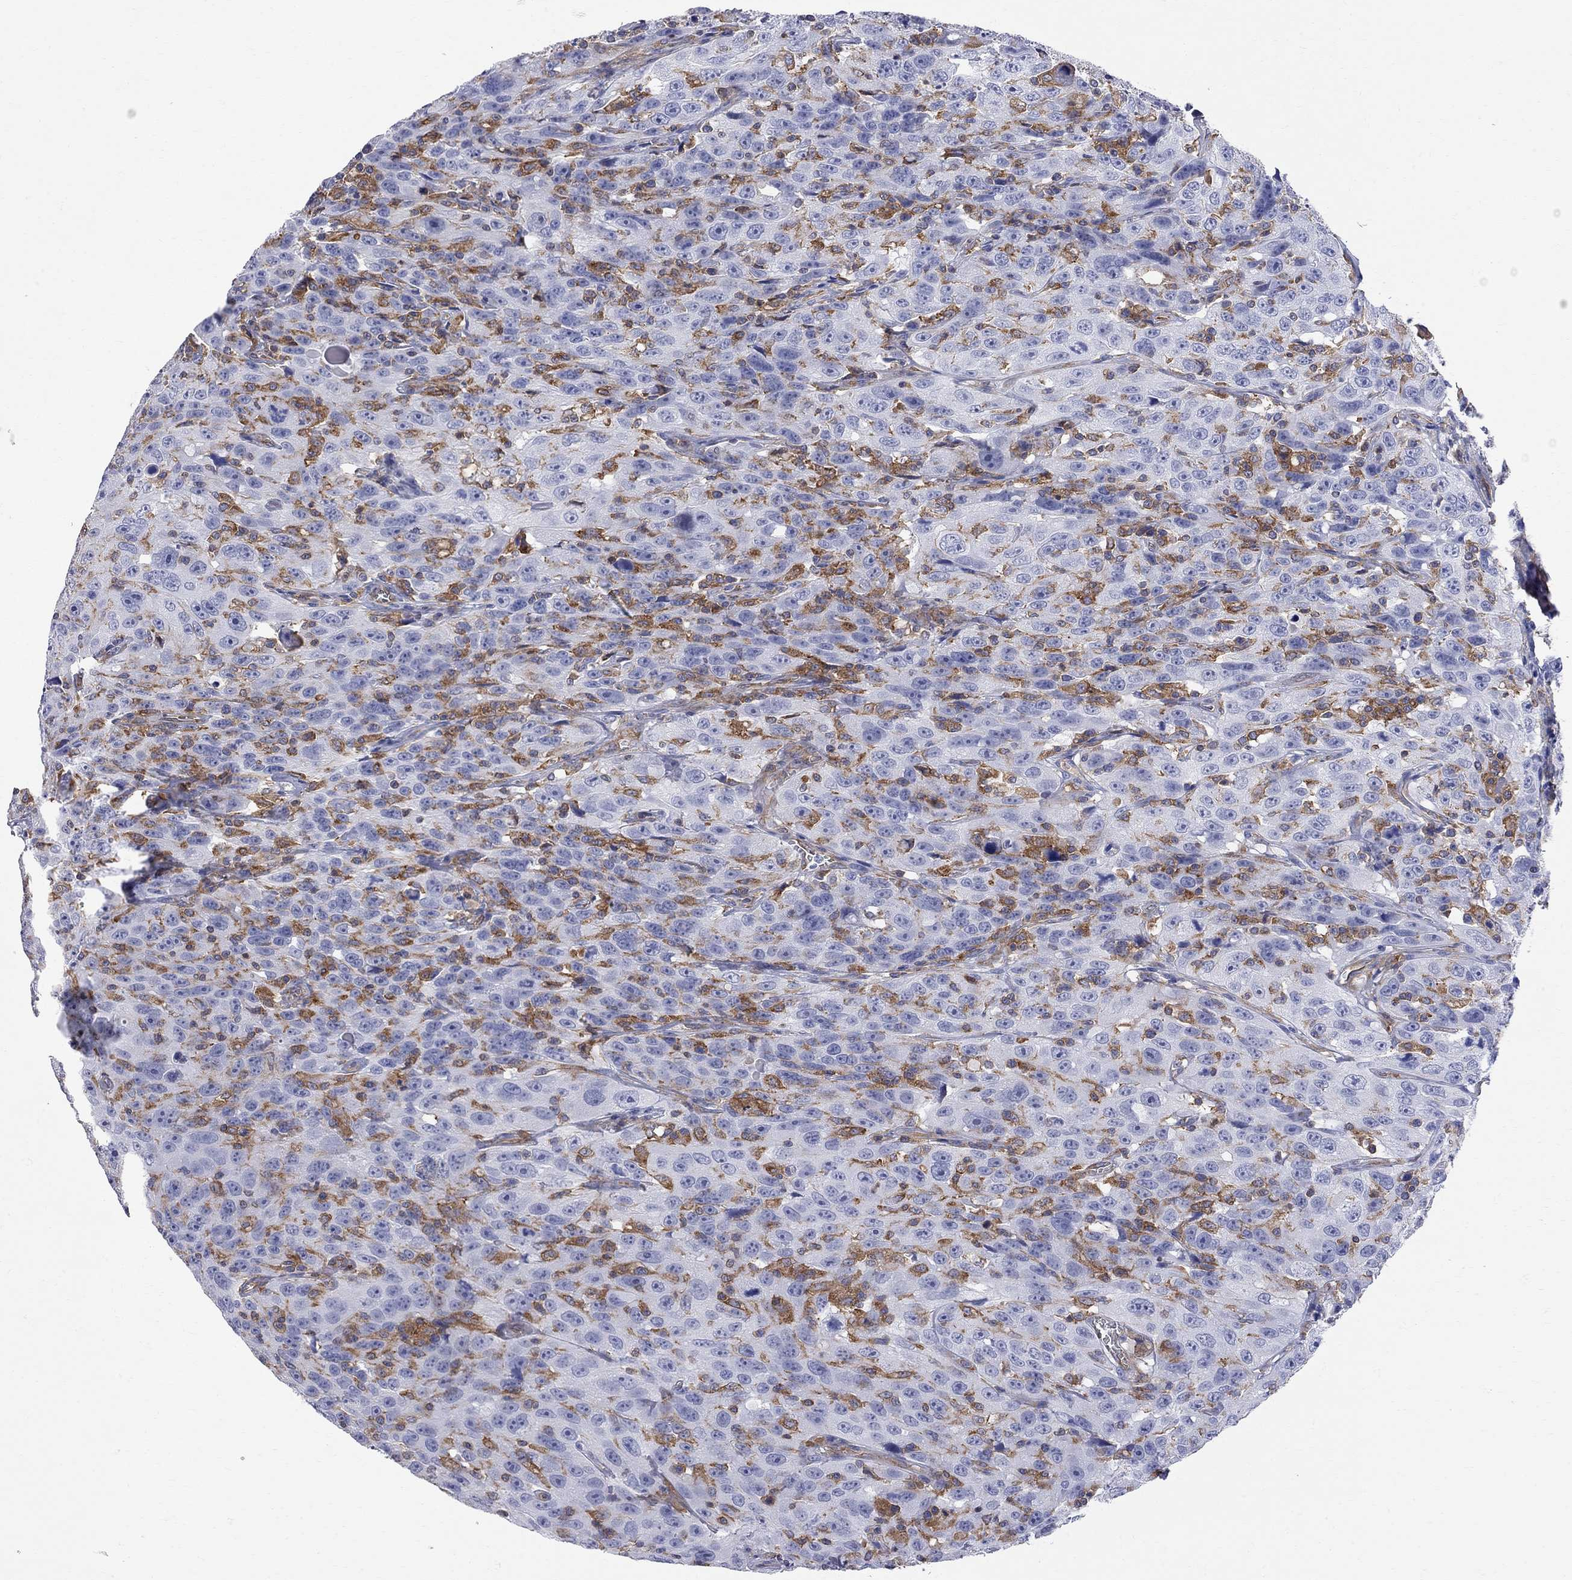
{"staining": {"intensity": "negative", "quantity": "none", "location": "none"}, "tissue": "urothelial cancer", "cell_type": "Tumor cells", "image_type": "cancer", "snomed": [{"axis": "morphology", "description": "Urothelial carcinoma, NOS"}, {"axis": "morphology", "description": "Urothelial carcinoma, High grade"}, {"axis": "topography", "description": "Urinary bladder"}], "caption": "Tumor cells are negative for brown protein staining in high-grade urothelial carcinoma. Nuclei are stained in blue.", "gene": "ABI3", "patient": {"sex": "female", "age": 73}}